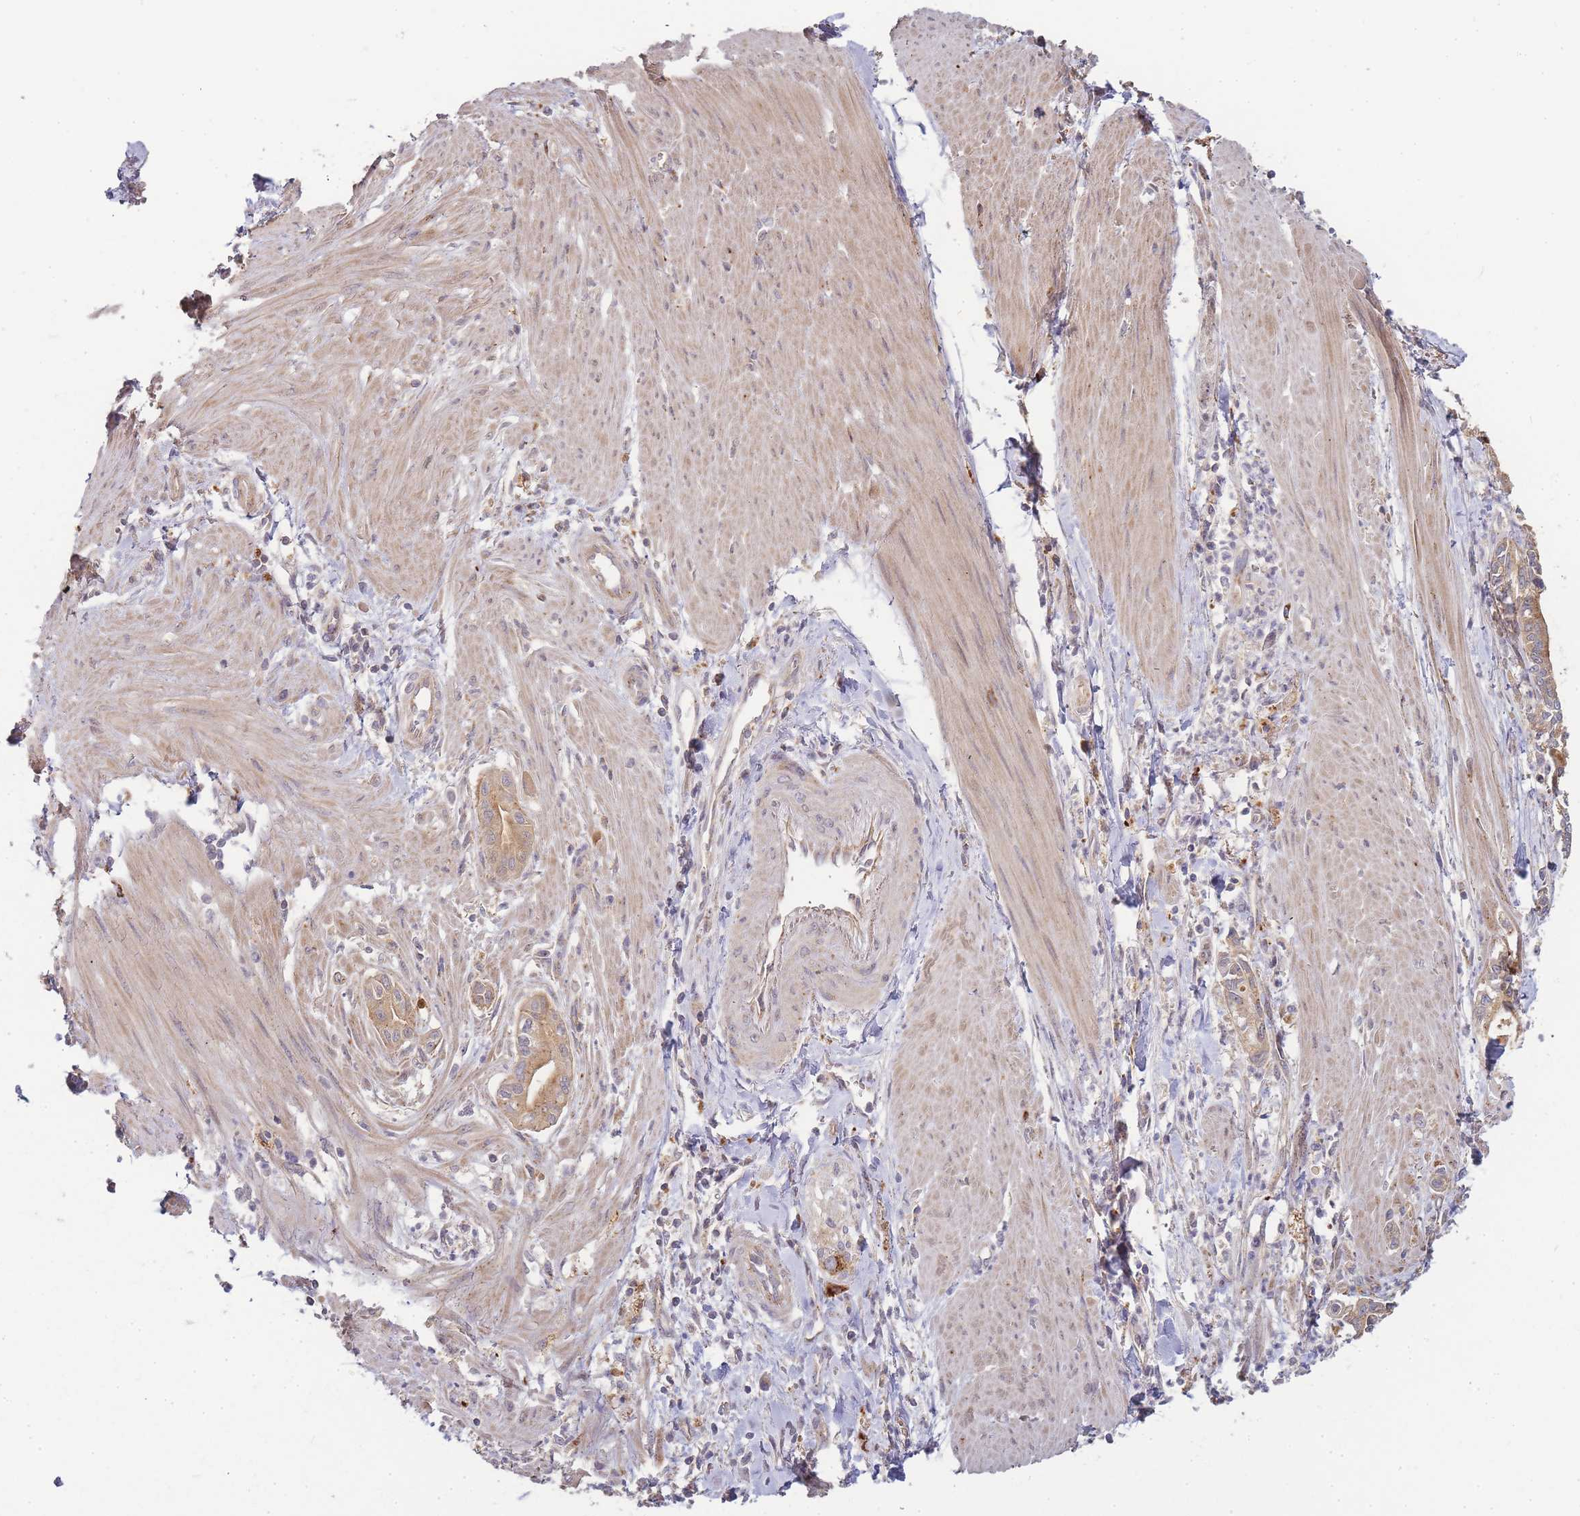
{"staining": {"intensity": "moderate", "quantity": ">75%", "location": "cytoplasmic/membranous"}, "tissue": "pancreatic cancer", "cell_type": "Tumor cells", "image_type": "cancer", "snomed": [{"axis": "morphology", "description": "Adenocarcinoma, NOS"}, {"axis": "topography", "description": "Pancreas"}], "caption": "Brown immunohistochemical staining in adenocarcinoma (pancreatic) reveals moderate cytoplasmic/membranous expression in about >75% of tumor cells. (DAB IHC with brightfield microscopy, high magnification).", "gene": "ATG5", "patient": {"sex": "male", "age": 78}}